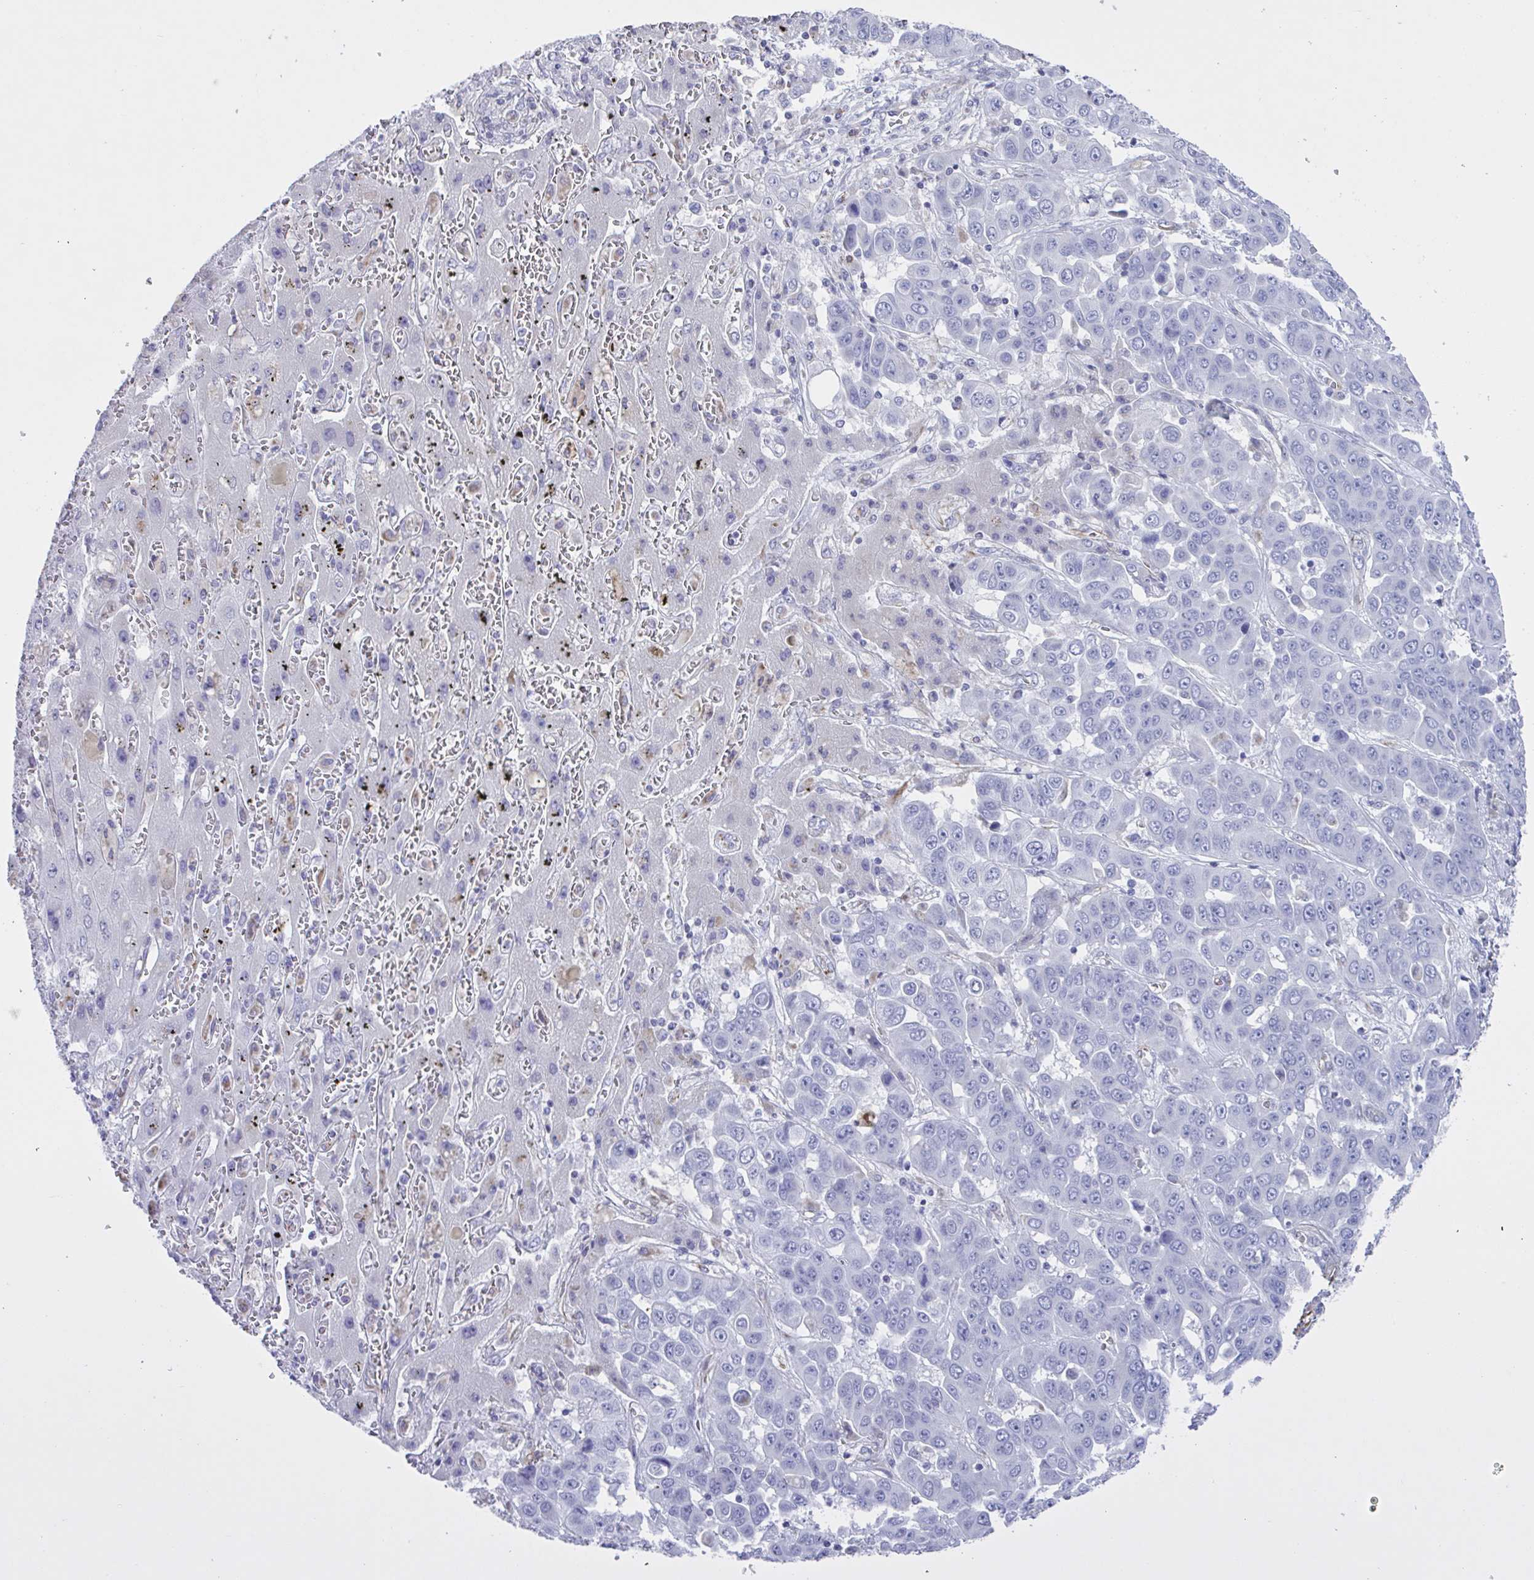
{"staining": {"intensity": "negative", "quantity": "none", "location": "none"}, "tissue": "liver cancer", "cell_type": "Tumor cells", "image_type": "cancer", "snomed": [{"axis": "morphology", "description": "Cholangiocarcinoma"}, {"axis": "topography", "description": "Liver"}], "caption": "DAB (3,3'-diaminobenzidine) immunohistochemical staining of liver cholangiocarcinoma reveals no significant positivity in tumor cells. (Stains: DAB (3,3'-diaminobenzidine) immunohistochemistry with hematoxylin counter stain, Microscopy: brightfield microscopy at high magnification).", "gene": "TMEM86B", "patient": {"sex": "female", "age": 52}}